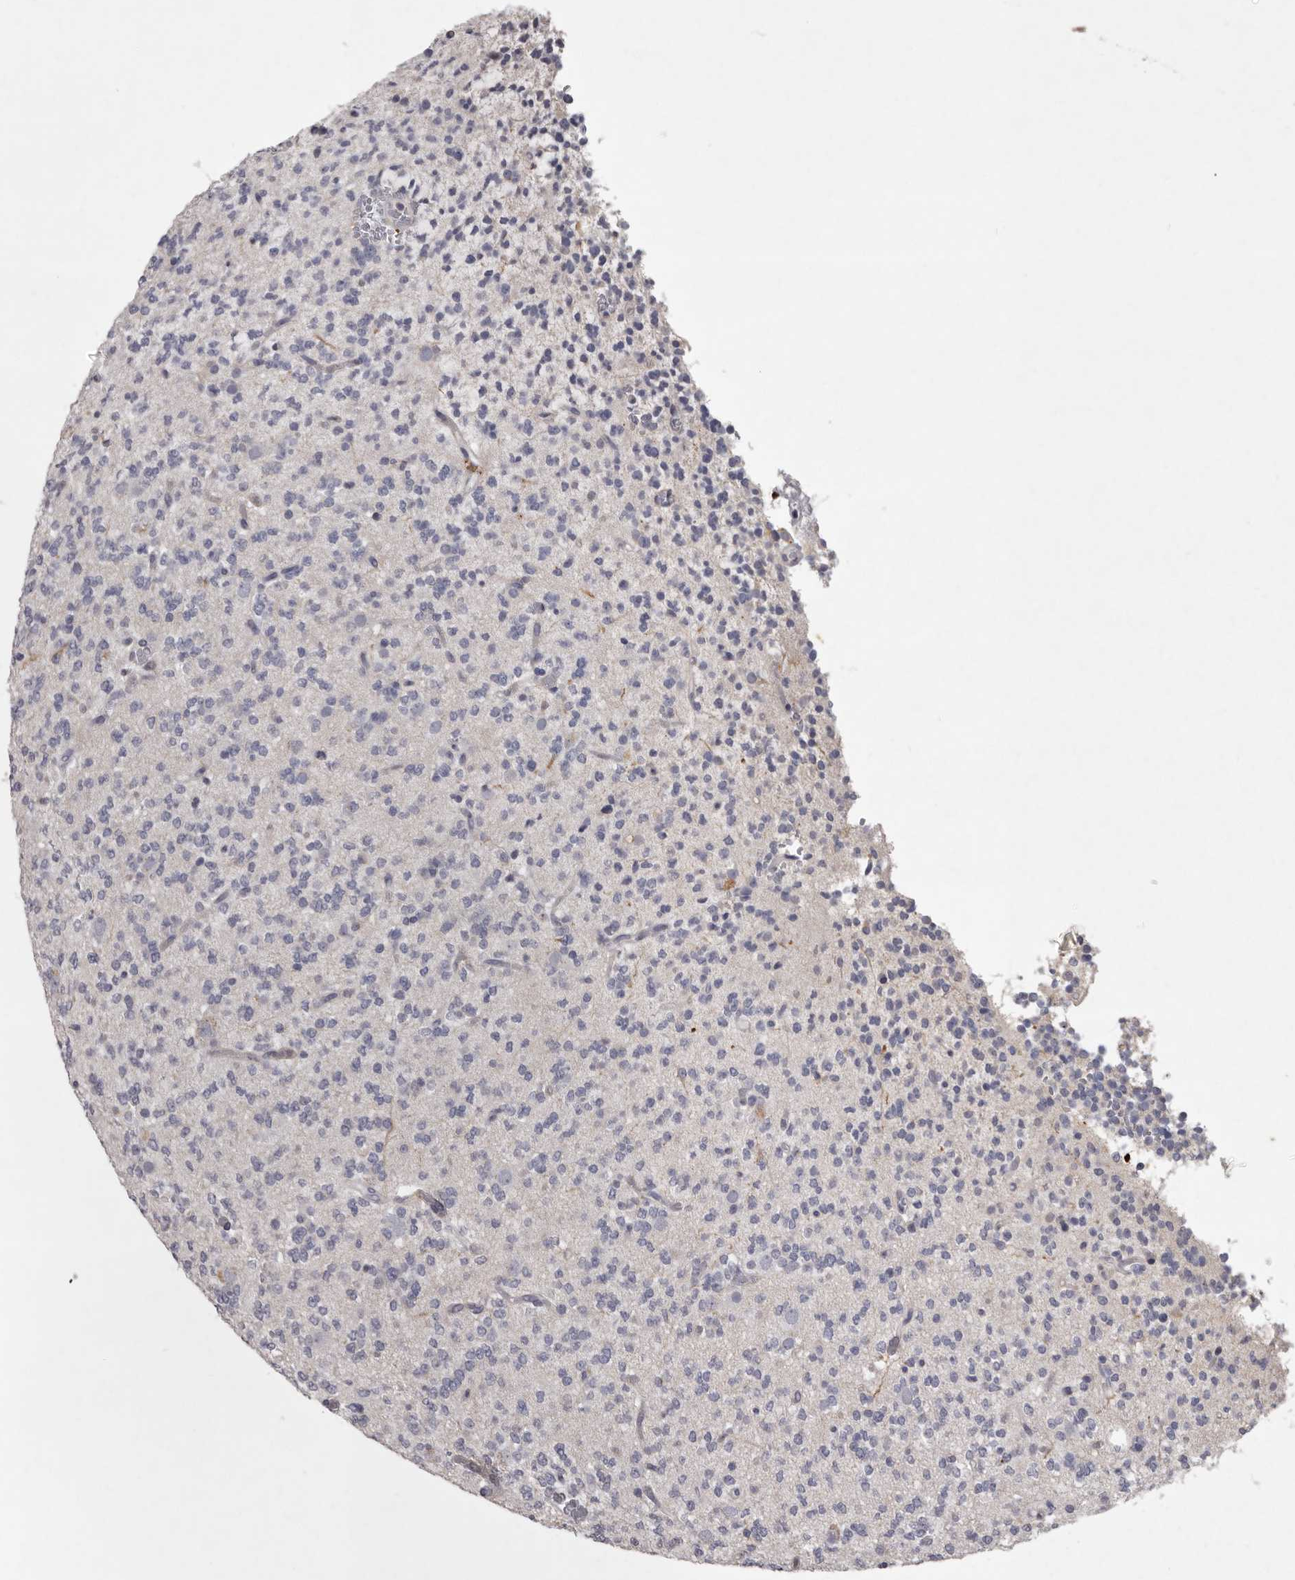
{"staining": {"intensity": "negative", "quantity": "none", "location": "none"}, "tissue": "glioma", "cell_type": "Tumor cells", "image_type": "cancer", "snomed": [{"axis": "morphology", "description": "Glioma, malignant, Low grade"}, {"axis": "topography", "description": "Brain"}], "caption": "IHC of human malignant glioma (low-grade) reveals no staining in tumor cells.", "gene": "NKAIN4", "patient": {"sex": "male", "age": 38}}